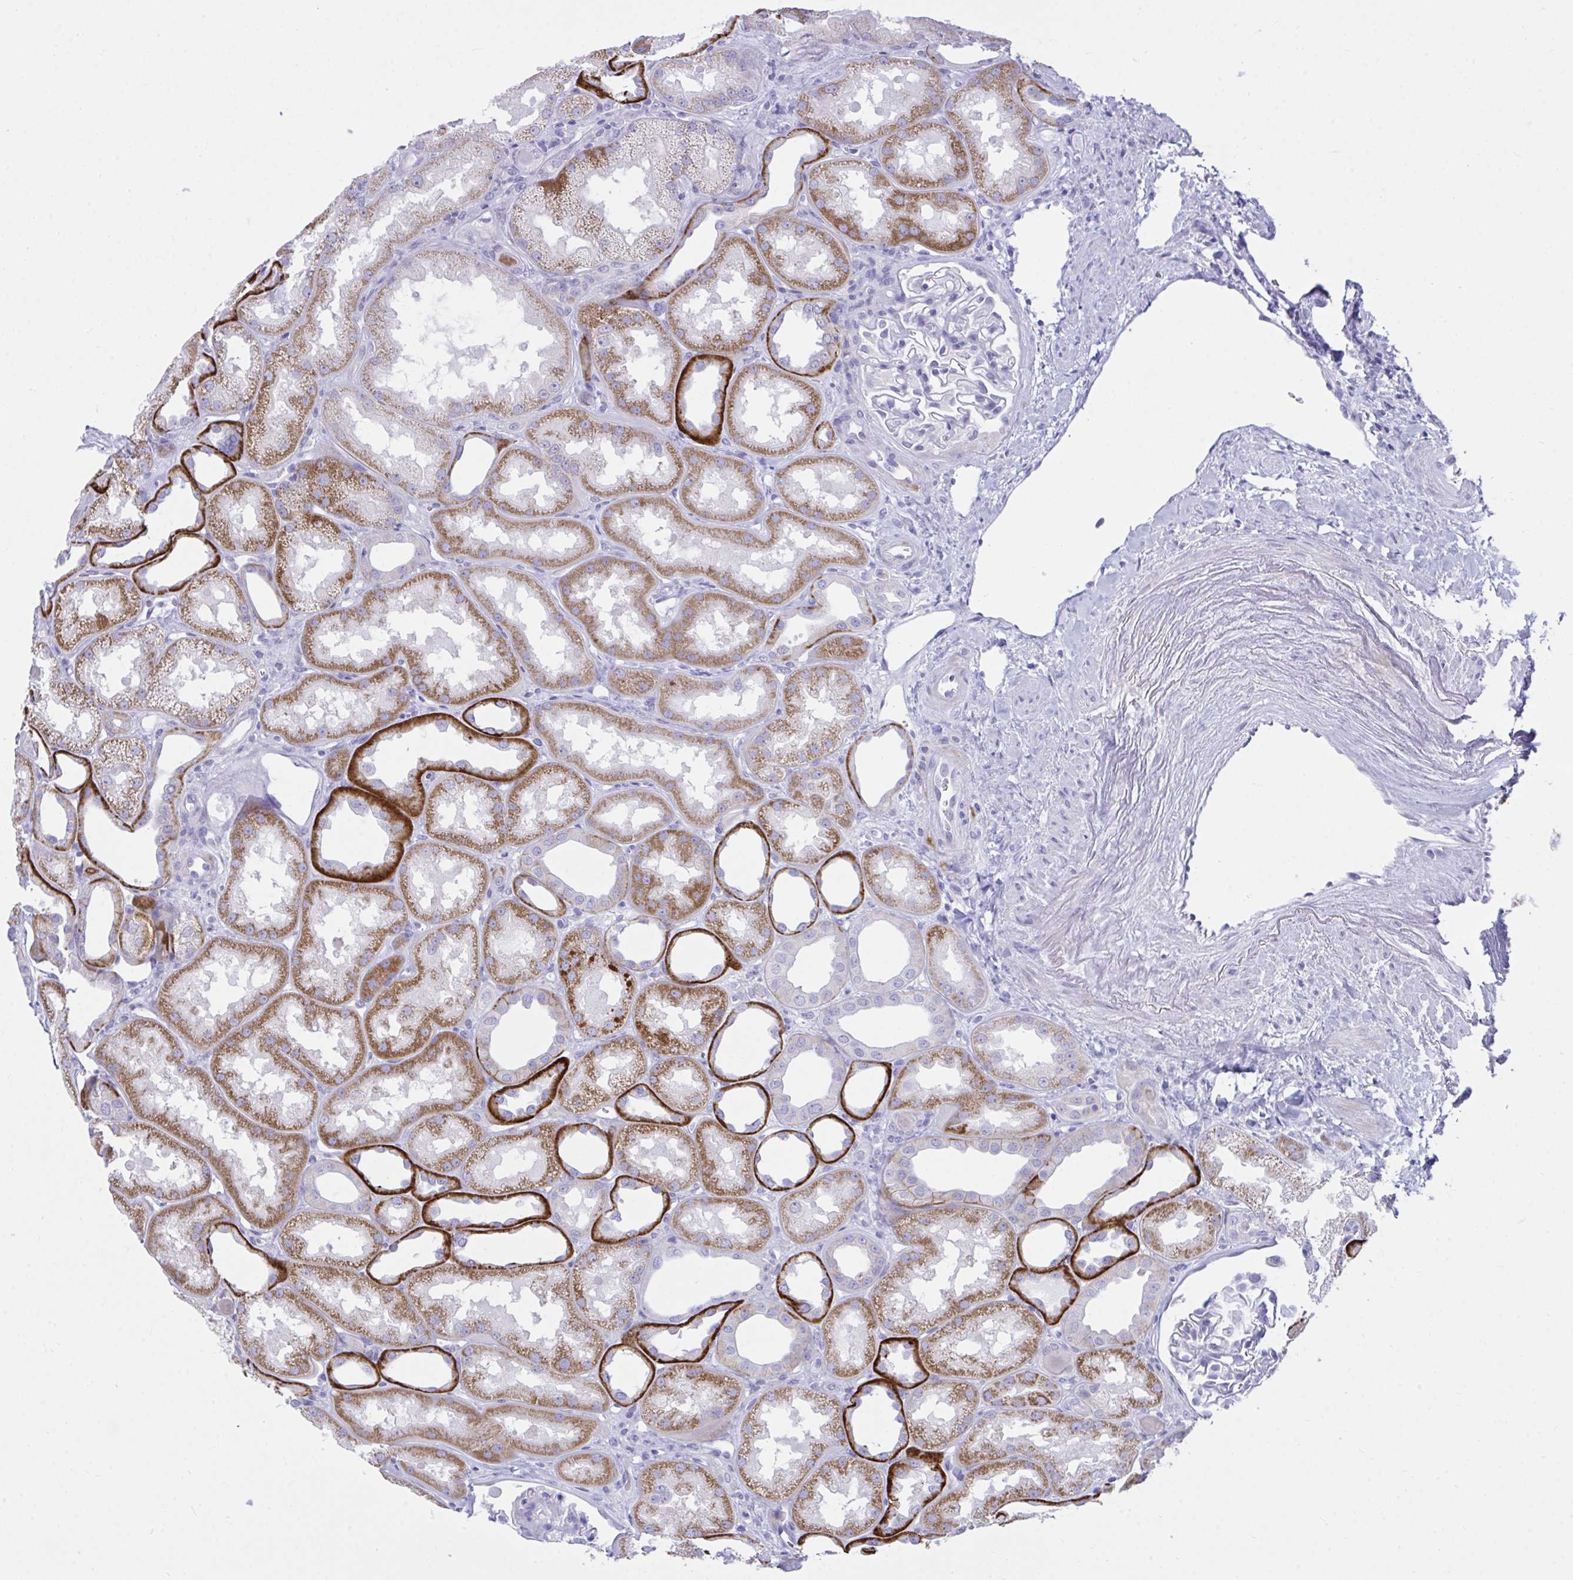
{"staining": {"intensity": "negative", "quantity": "none", "location": "none"}, "tissue": "kidney", "cell_type": "Cells in glomeruli", "image_type": "normal", "snomed": [{"axis": "morphology", "description": "Normal tissue, NOS"}, {"axis": "topography", "description": "Kidney"}], "caption": "High power microscopy histopathology image of an IHC image of unremarkable kidney, revealing no significant positivity in cells in glomeruli. The staining was performed using DAB to visualize the protein expression in brown, while the nuclei were stained in blue with hematoxylin (Magnification: 20x).", "gene": "PLEKHH1", "patient": {"sex": "male", "age": 61}}